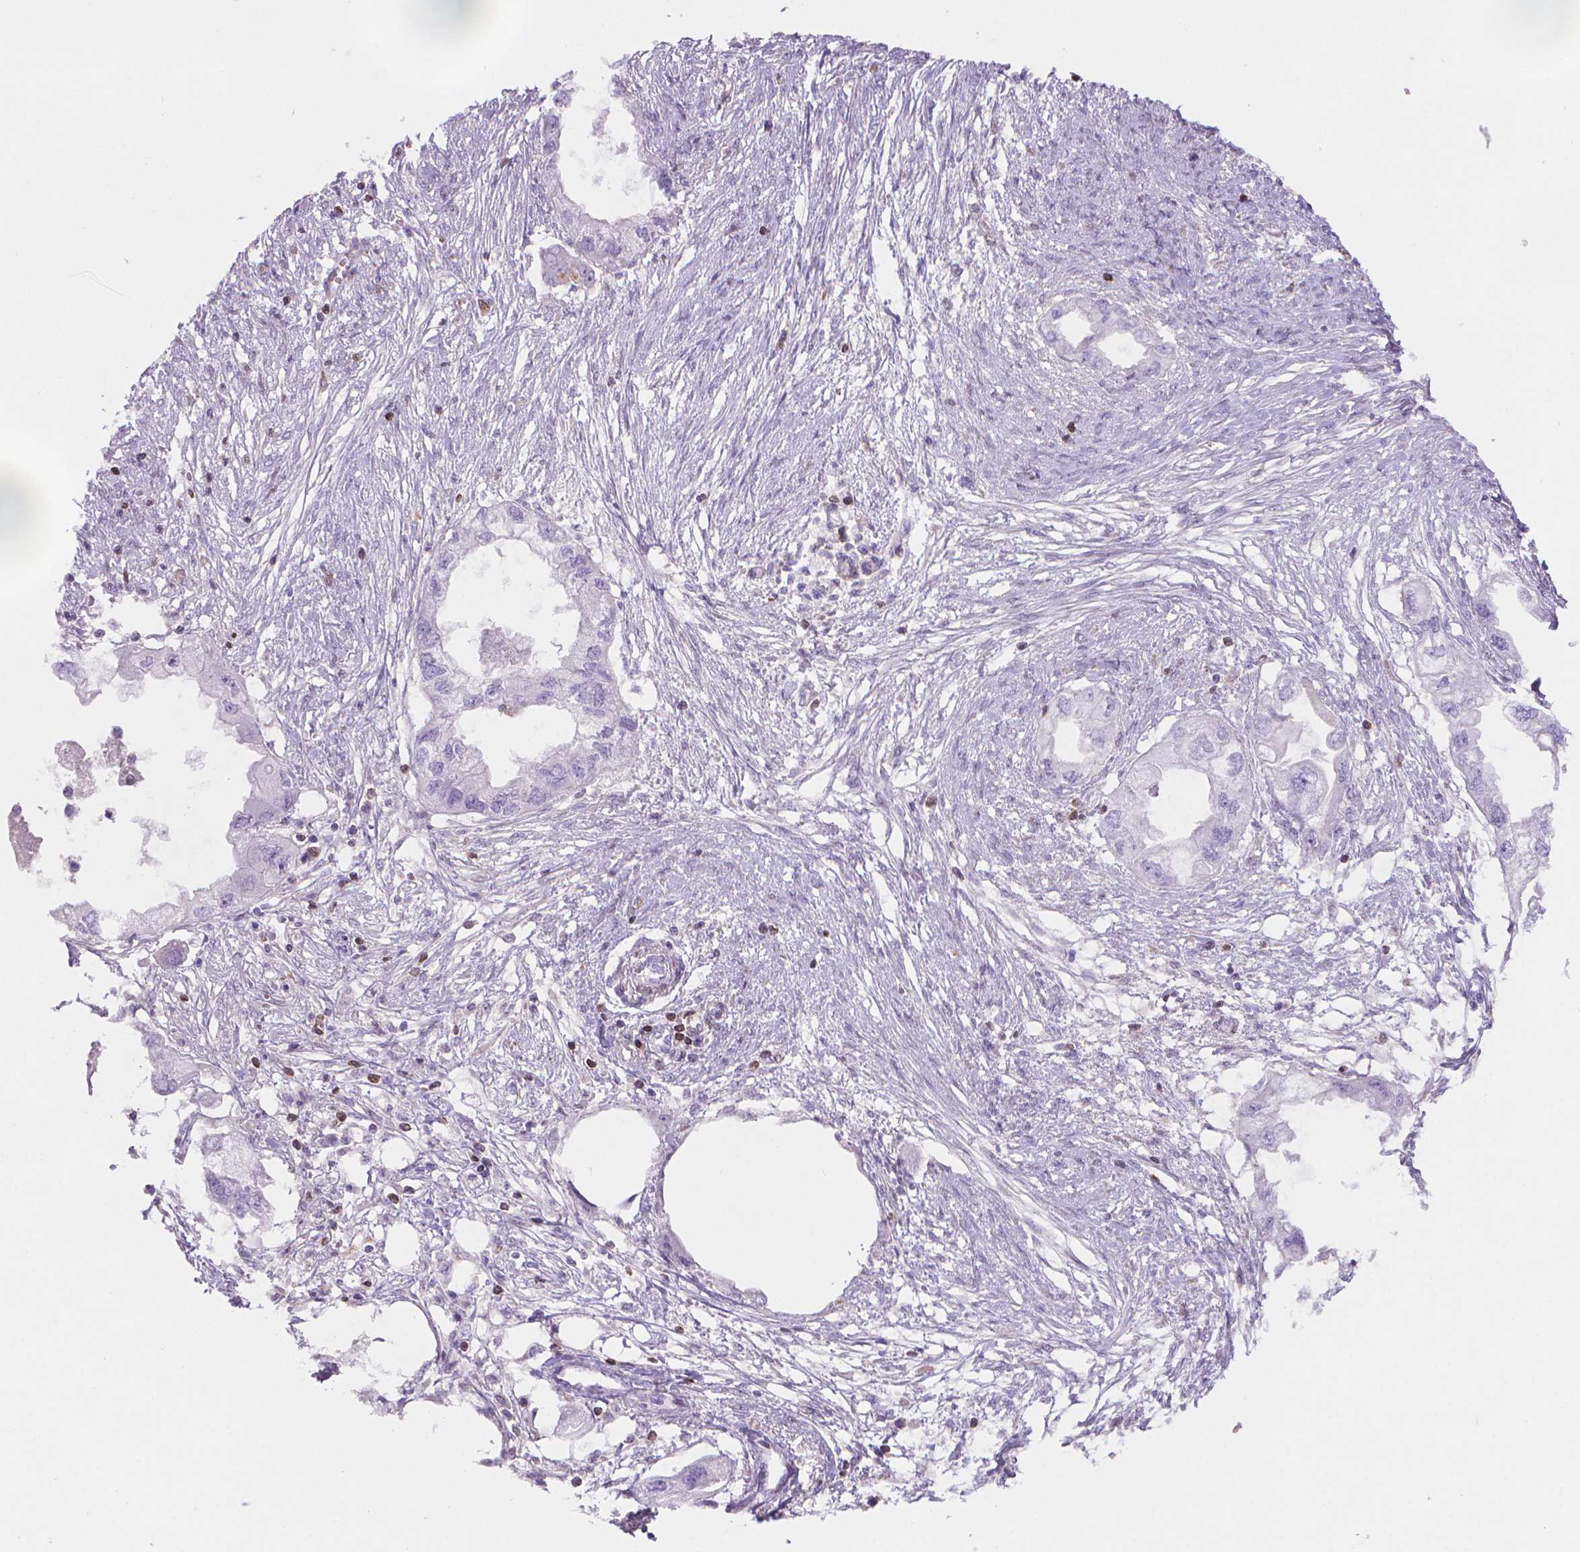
{"staining": {"intensity": "negative", "quantity": "none", "location": "none"}, "tissue": "endometrial cancer", "cell_type": "Tumor cells", "image_type": "cancer", "snomed": [{"axis": "morphology", "description": "Adenocarcinoma, NOS"}, {"axis": "morphology", "description": "Adenocarcinoma, metastatic, NOS"}, {"axis": "topography", "description": "Adipose tissue"}, {"axis": "topography", "description": "Endometrium"}], "caption": "Protein analysis of endometrial adenocarcinoma exhibits no significant staining in tumor cells.", "gene": "BCL2", "patient": {"sex": "female", "age": 67}}